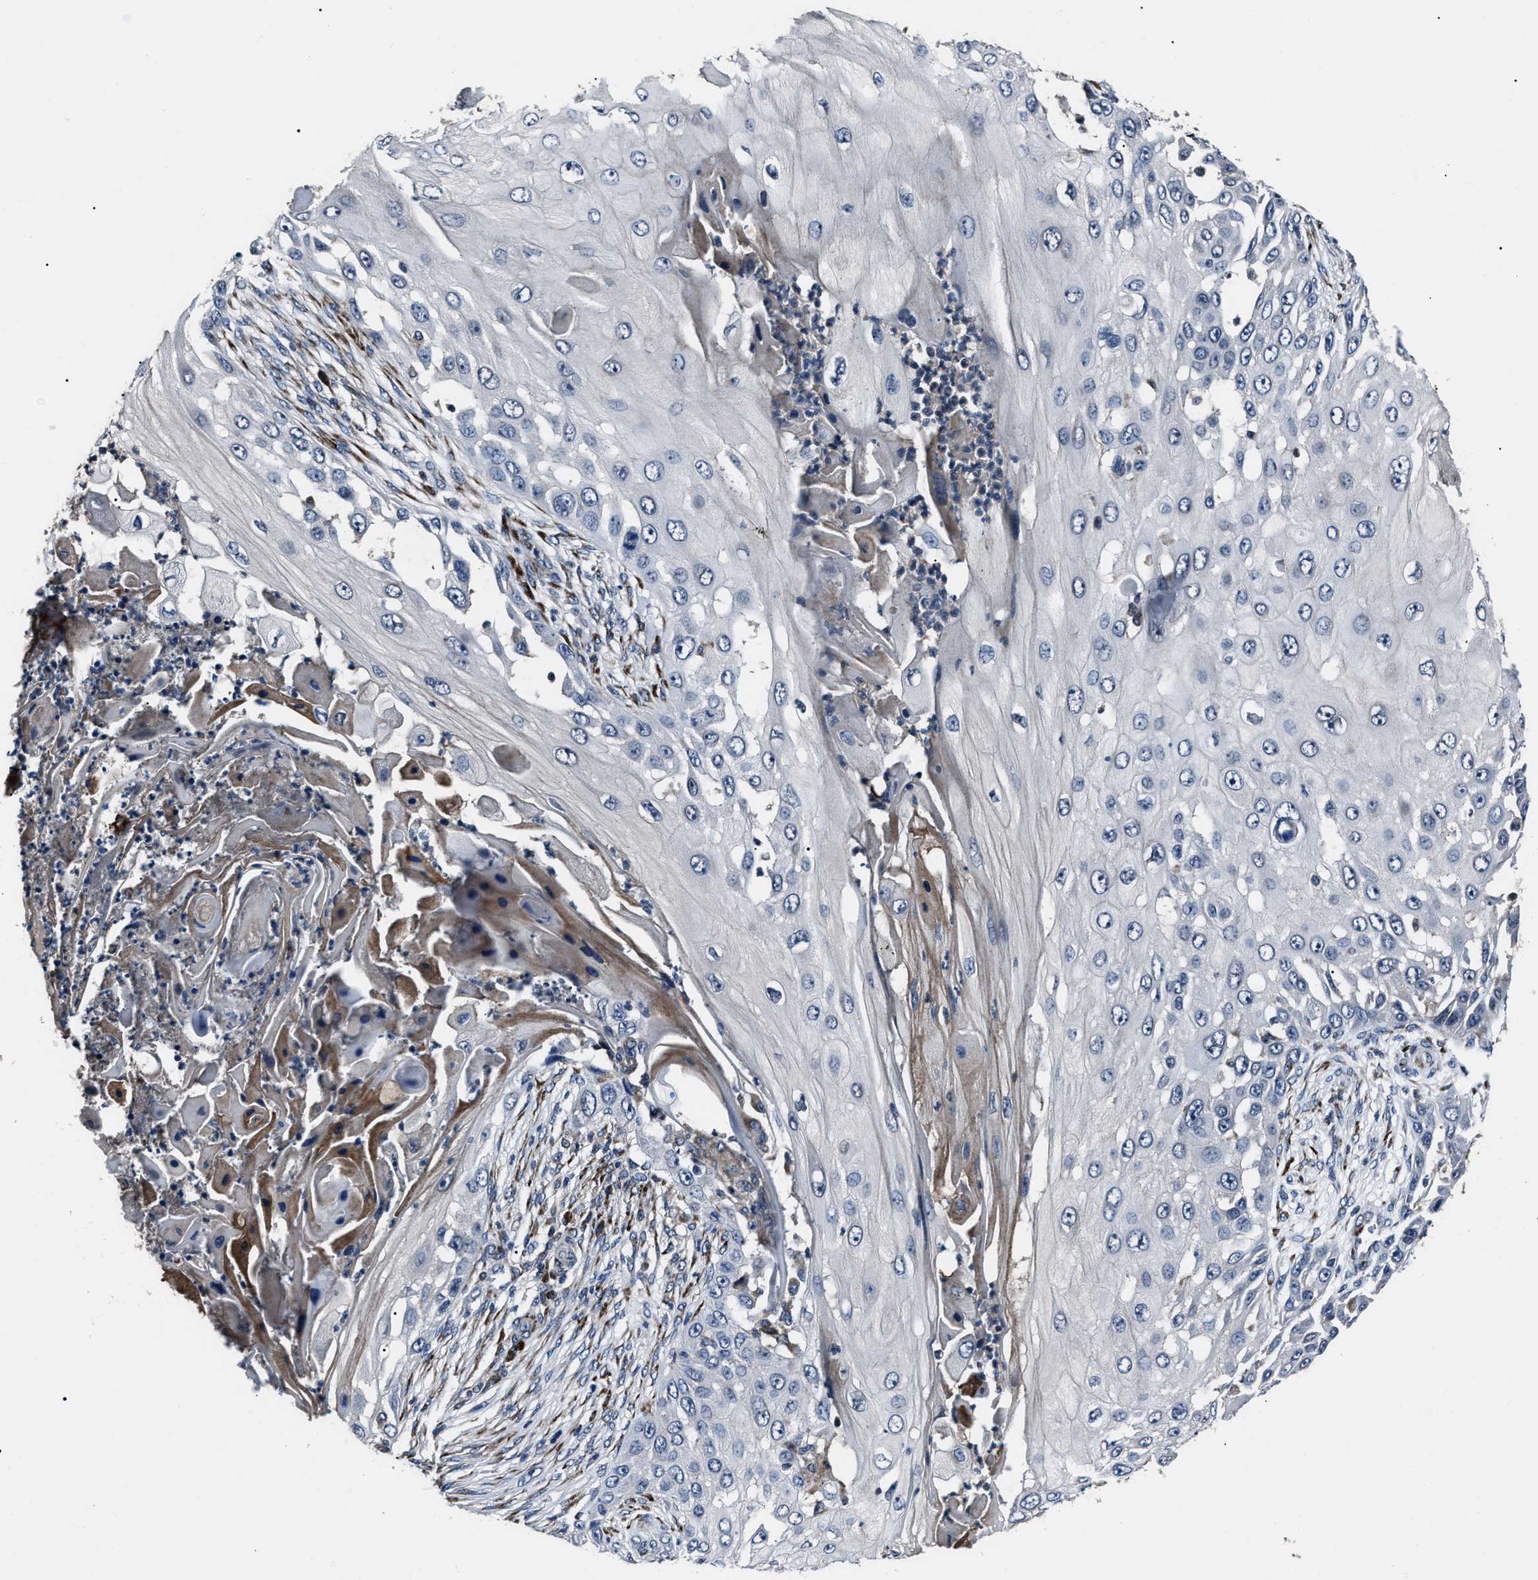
{"staining": {"intensity": "negative", "quantity": "none", "location": "none"}, "tissue": "skin cancer", "cell_type": "Tumor cells", "image_type": "cancer", "snomed": [{"axis": "morphology", "description": "Squamous cell carcinoma, NOS"}, {"axis": "topography", "description": "Skin"}], "caption": "Immunohistochemistry (IHC) micrograph of neoplastic tissue: human skin cancer (squamous cell carcinoma) stained with DAB demonstrates no significant protein expression in tumor cells.", "gene": "LRRC14", "patient": {"sex": "female", "age": 44}}